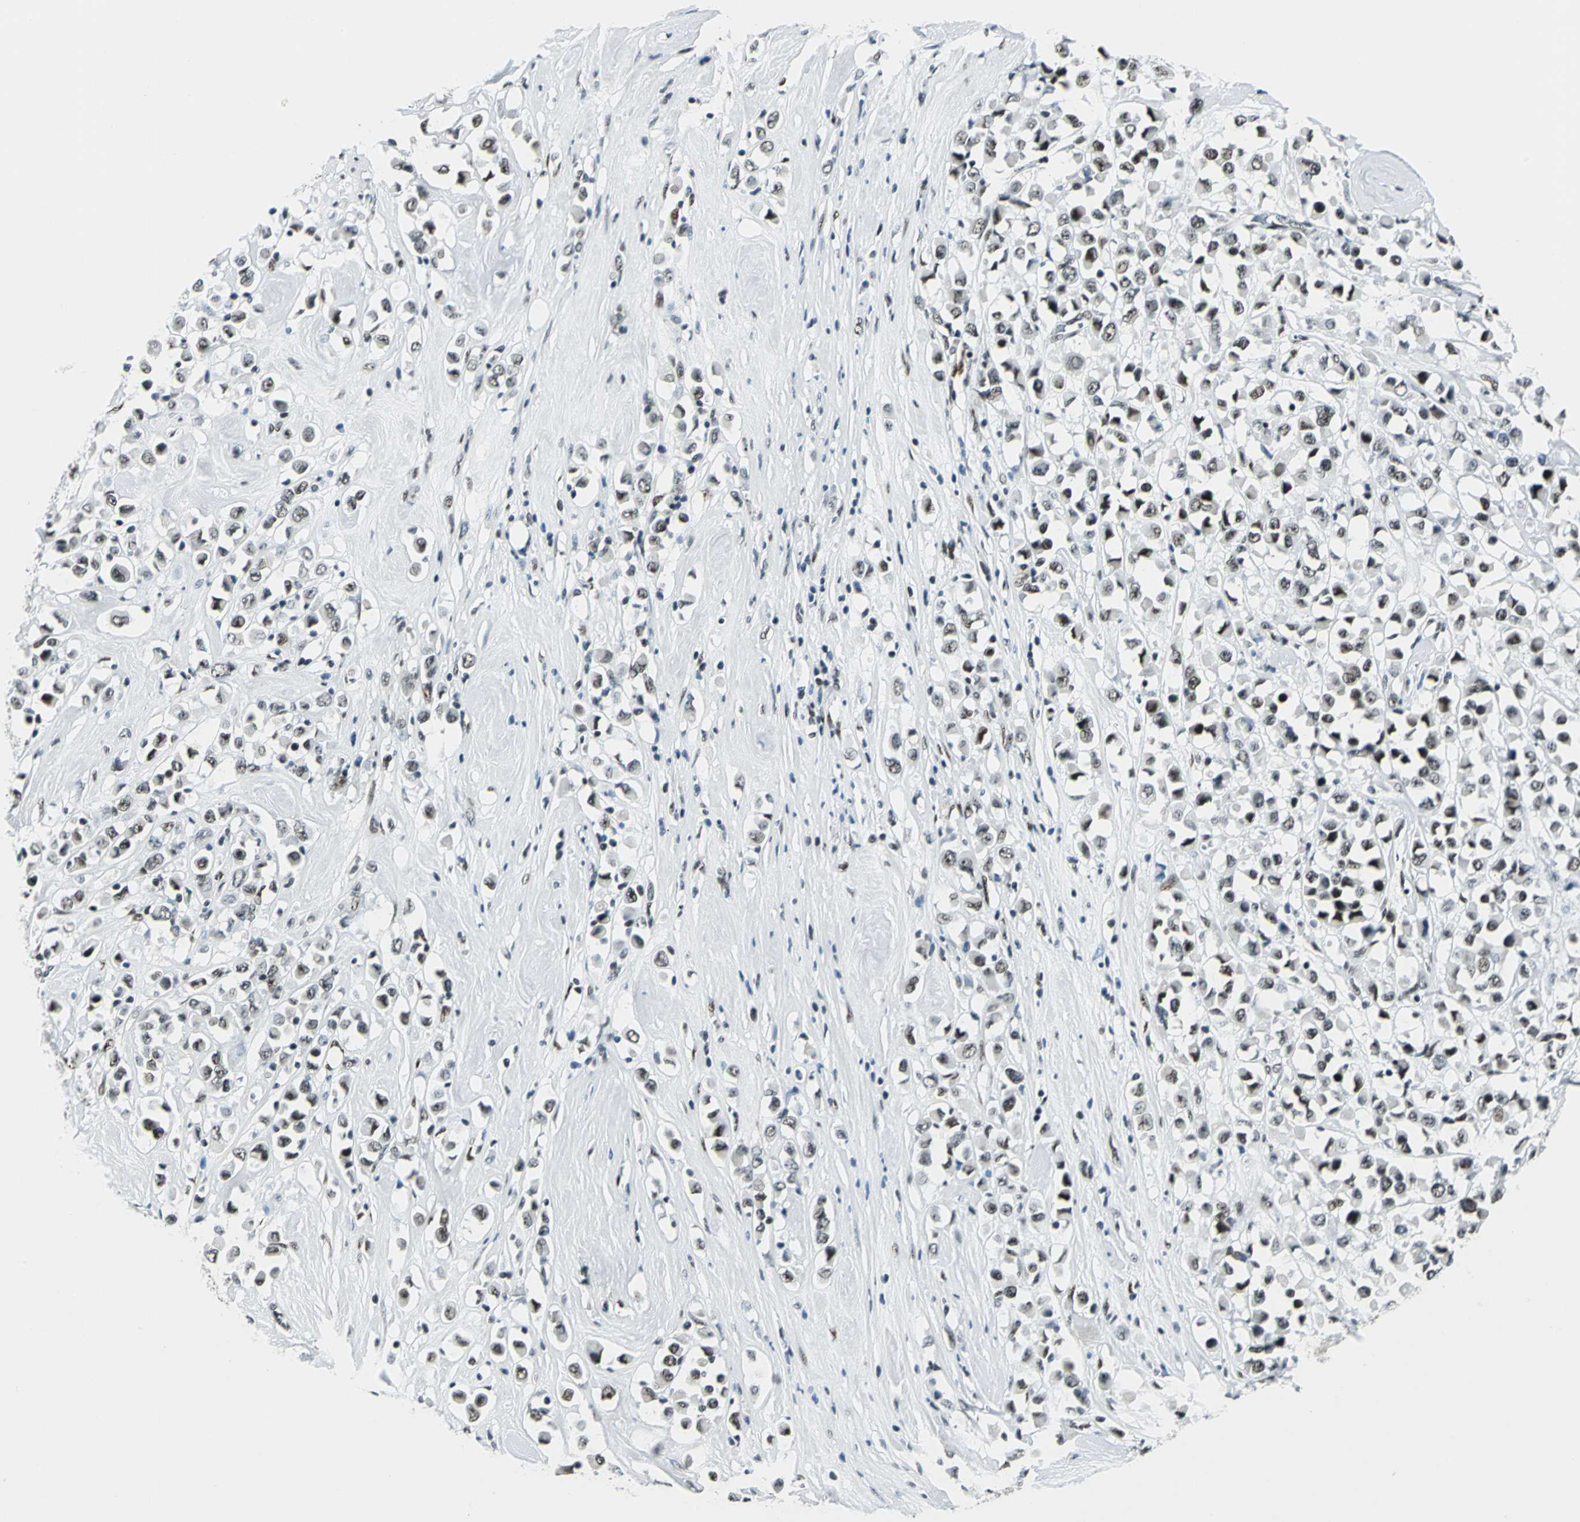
{"staining": {"intensity": "strong", "quantity": ">75%", "location": "nuclear"}, "tissue": "breast cancer", "cell_type": "Tumor cells", "image_type": "cancer", "snomed": [{"axis": "morphology", "description": "Duct carcinoma"}, {"axis": "topography", "description": "Breast"}], "caption": "Intraductal carcinoma (breast) stained for a protein (brown) exhibits strong nuclear positive staining in approximately >75% of tumor cells.", "gene": "KAT6B", "patient": {"sex": "female", "age": 61}}